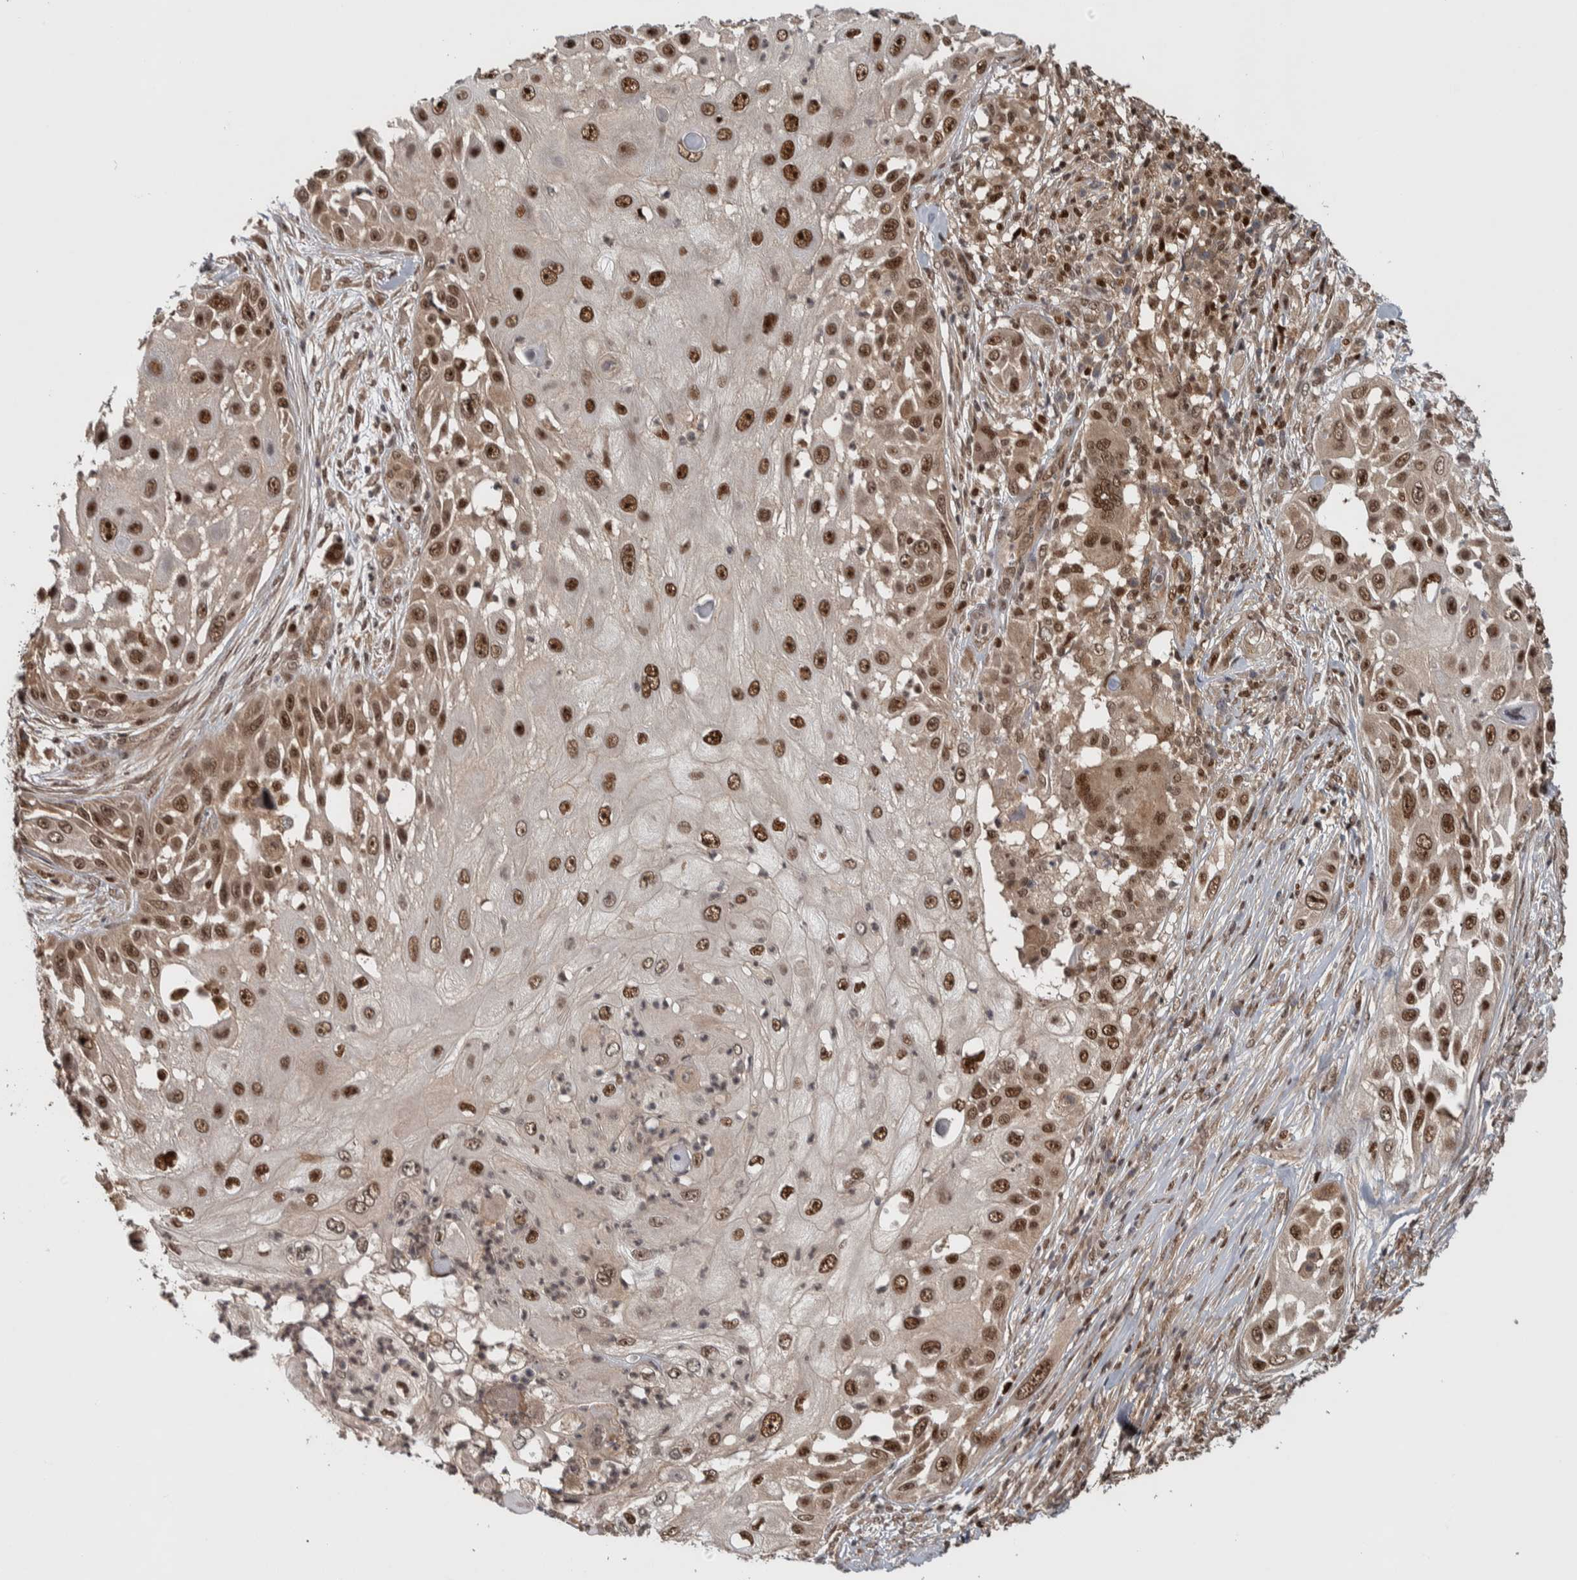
{"staining": {"intensity": "strong", "quantity": ">75%", "location": "nuclear"}, "tissue": "skin cancer", "cell_type": "Tumor cells", "image_type": "cancer", "snomed": [{"axis": "morphology", "description": "Squamous cell carcinoma, NOS"}, {"axis": "topography", "description": "Skin"}], "caption": "Protein analysis of skin squamous cell carcinoma tissue shows strong nuclear positivity in about >75% of tumor cells.", "gene": "RPS6KA4", "patient": {"sex": "female", "age": 44}}